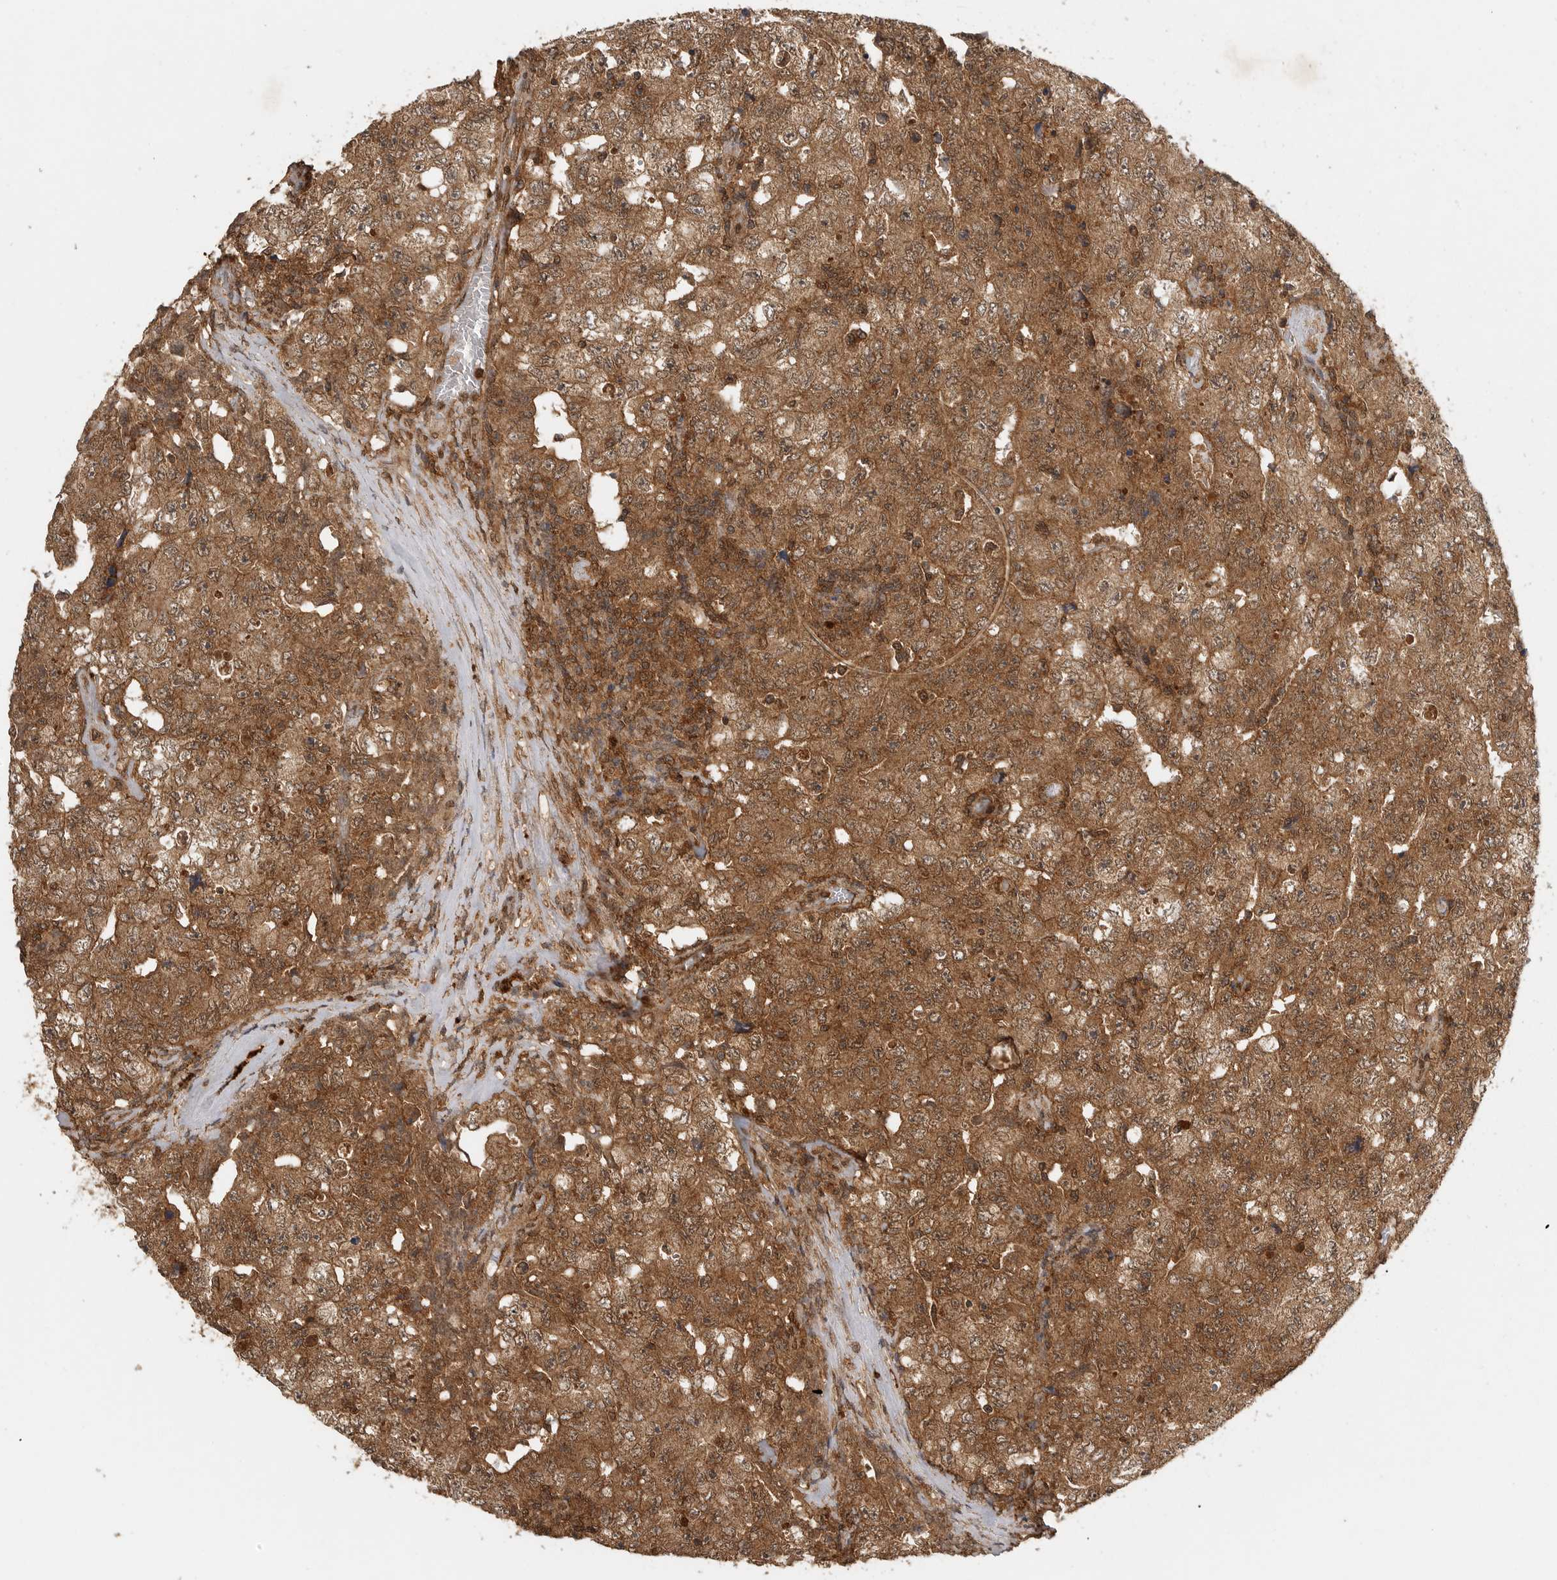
{"staining": {"intensity": "moderate", "quantity": ">75%", "location": "cytoplasmic/membranous,nuclear"}, "tissue": "testis cancer", "cell_type": "Tumor cells", "image_type": "cancer", "snomed": [{"axis": "morphology", "description": "Carcinoma, Embryonal, NOS"}, {"axis": "topography", "description": "Testis"}], "caption": "Brown immunohistochemical staining in testis cancer (embryonal carcinoma) reveals moderate cytoplasmic/membranous and nuclear expression in approximately >75% of tumor cells.", "gene": "ICOSLG", "patient": {"sex": "male", "age": 26}}